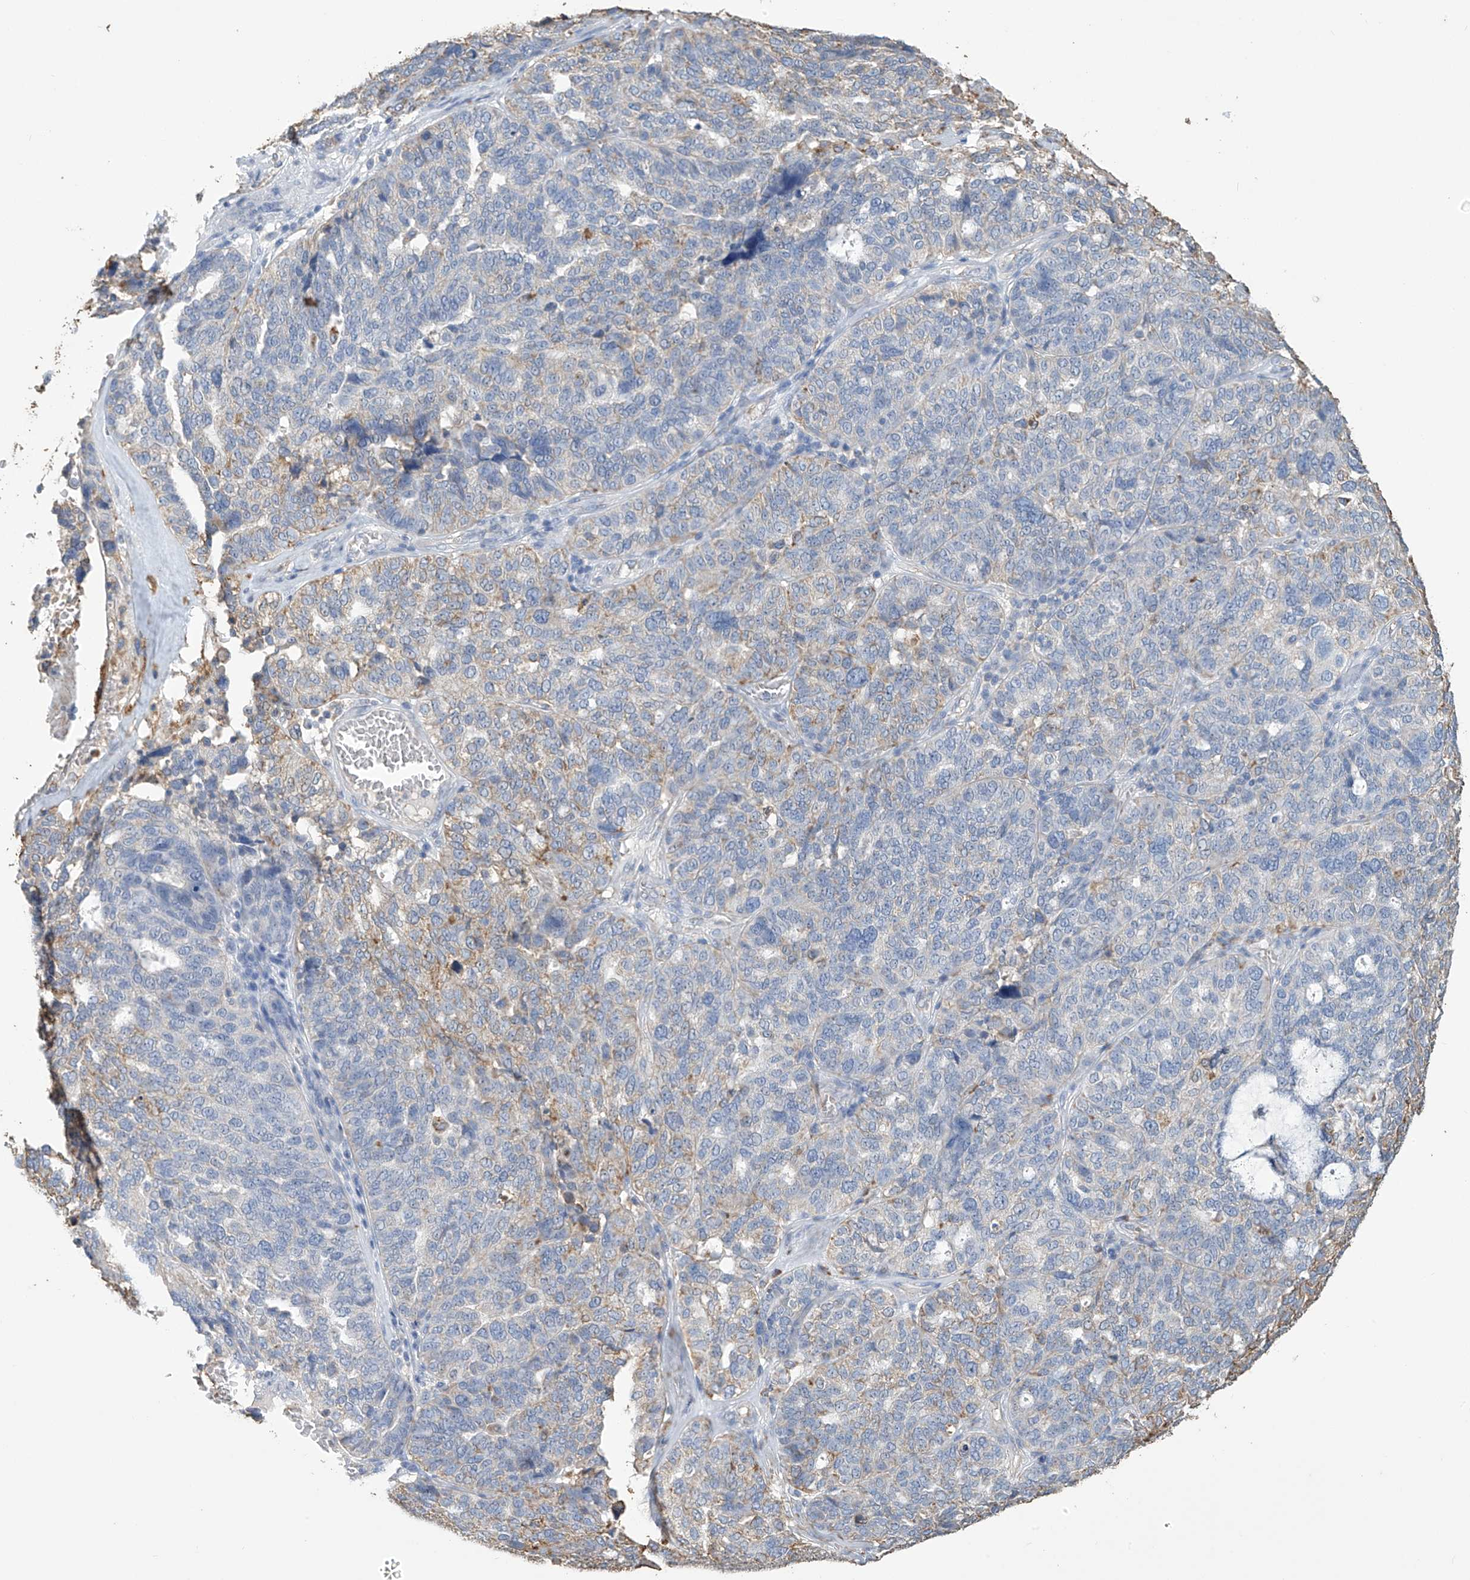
{"staining": {"intensity": "negative", "quantity": "none", "location": "none"}, "tissue": "ovarian cancer", "cell_type": "Tumor cells", "image_type": "cancer", "snomed": [{"axis": "morphology", "description": "Cystadenocarcinoma, serous, NOS"}, {"axis": "topography", "description": "Ovary"}], "caption": "Tumor cells show no significant staining in ovarian cancer.", "gene": "OGT", "patient": {"sex": "female", "age": 59}}